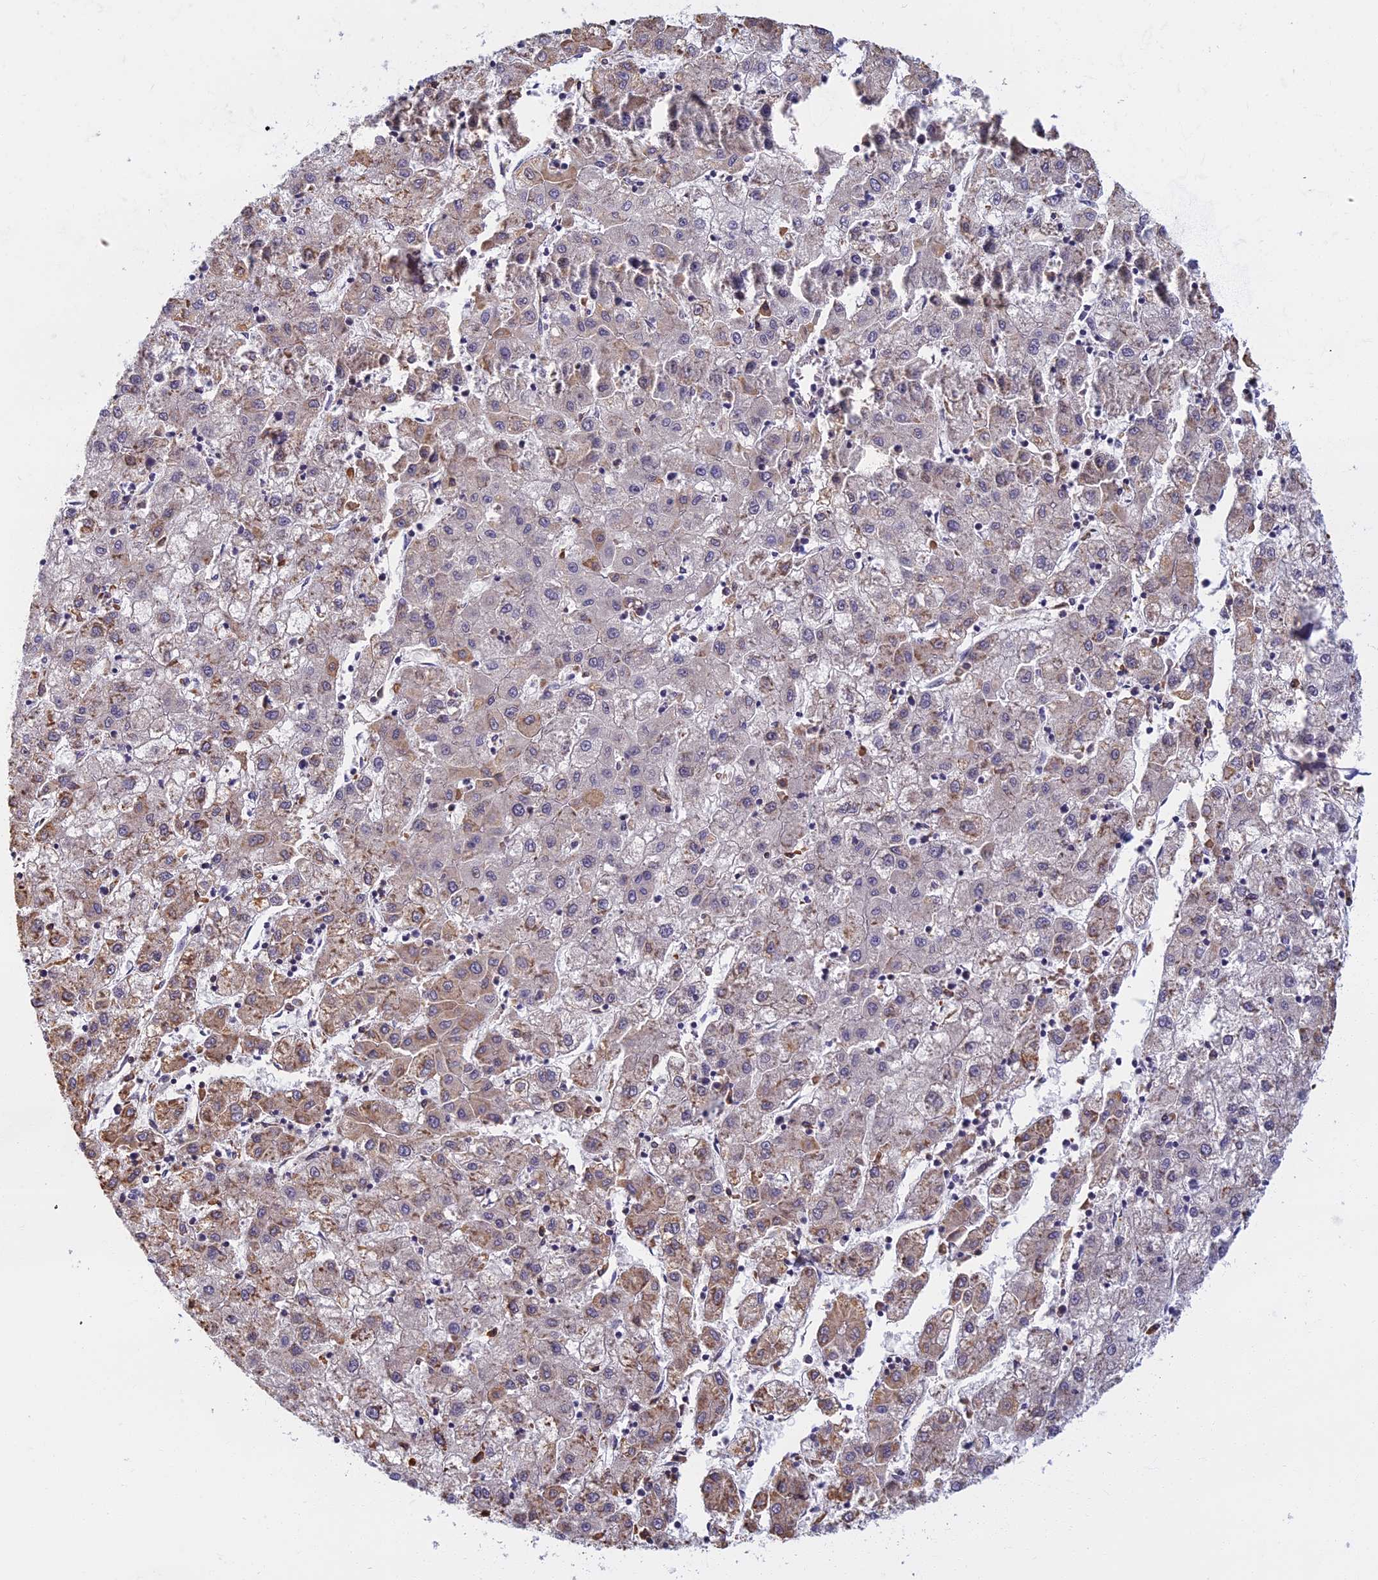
{"staining": {"intensity": "weak", "quantity": "<25%", "location": "cytoplasmic/membranous"}, "tissue": "liver cancer", "cell_type": "Tumor cells", "image_type": "cancer", "snomed": [{"axis": "morphology", "description": "Carcinoma, Hepatocellular, NOS"}, {"axis": "topography", "description": "Liver"}], "caption": "Liver cancer (hepatocellular carcinoma) stained for a protein using immunohistochemistry (IHC) reveals no expression tumor cells.", "gene": "DDX51", "patient": {"sex": "male", "age": 72}}